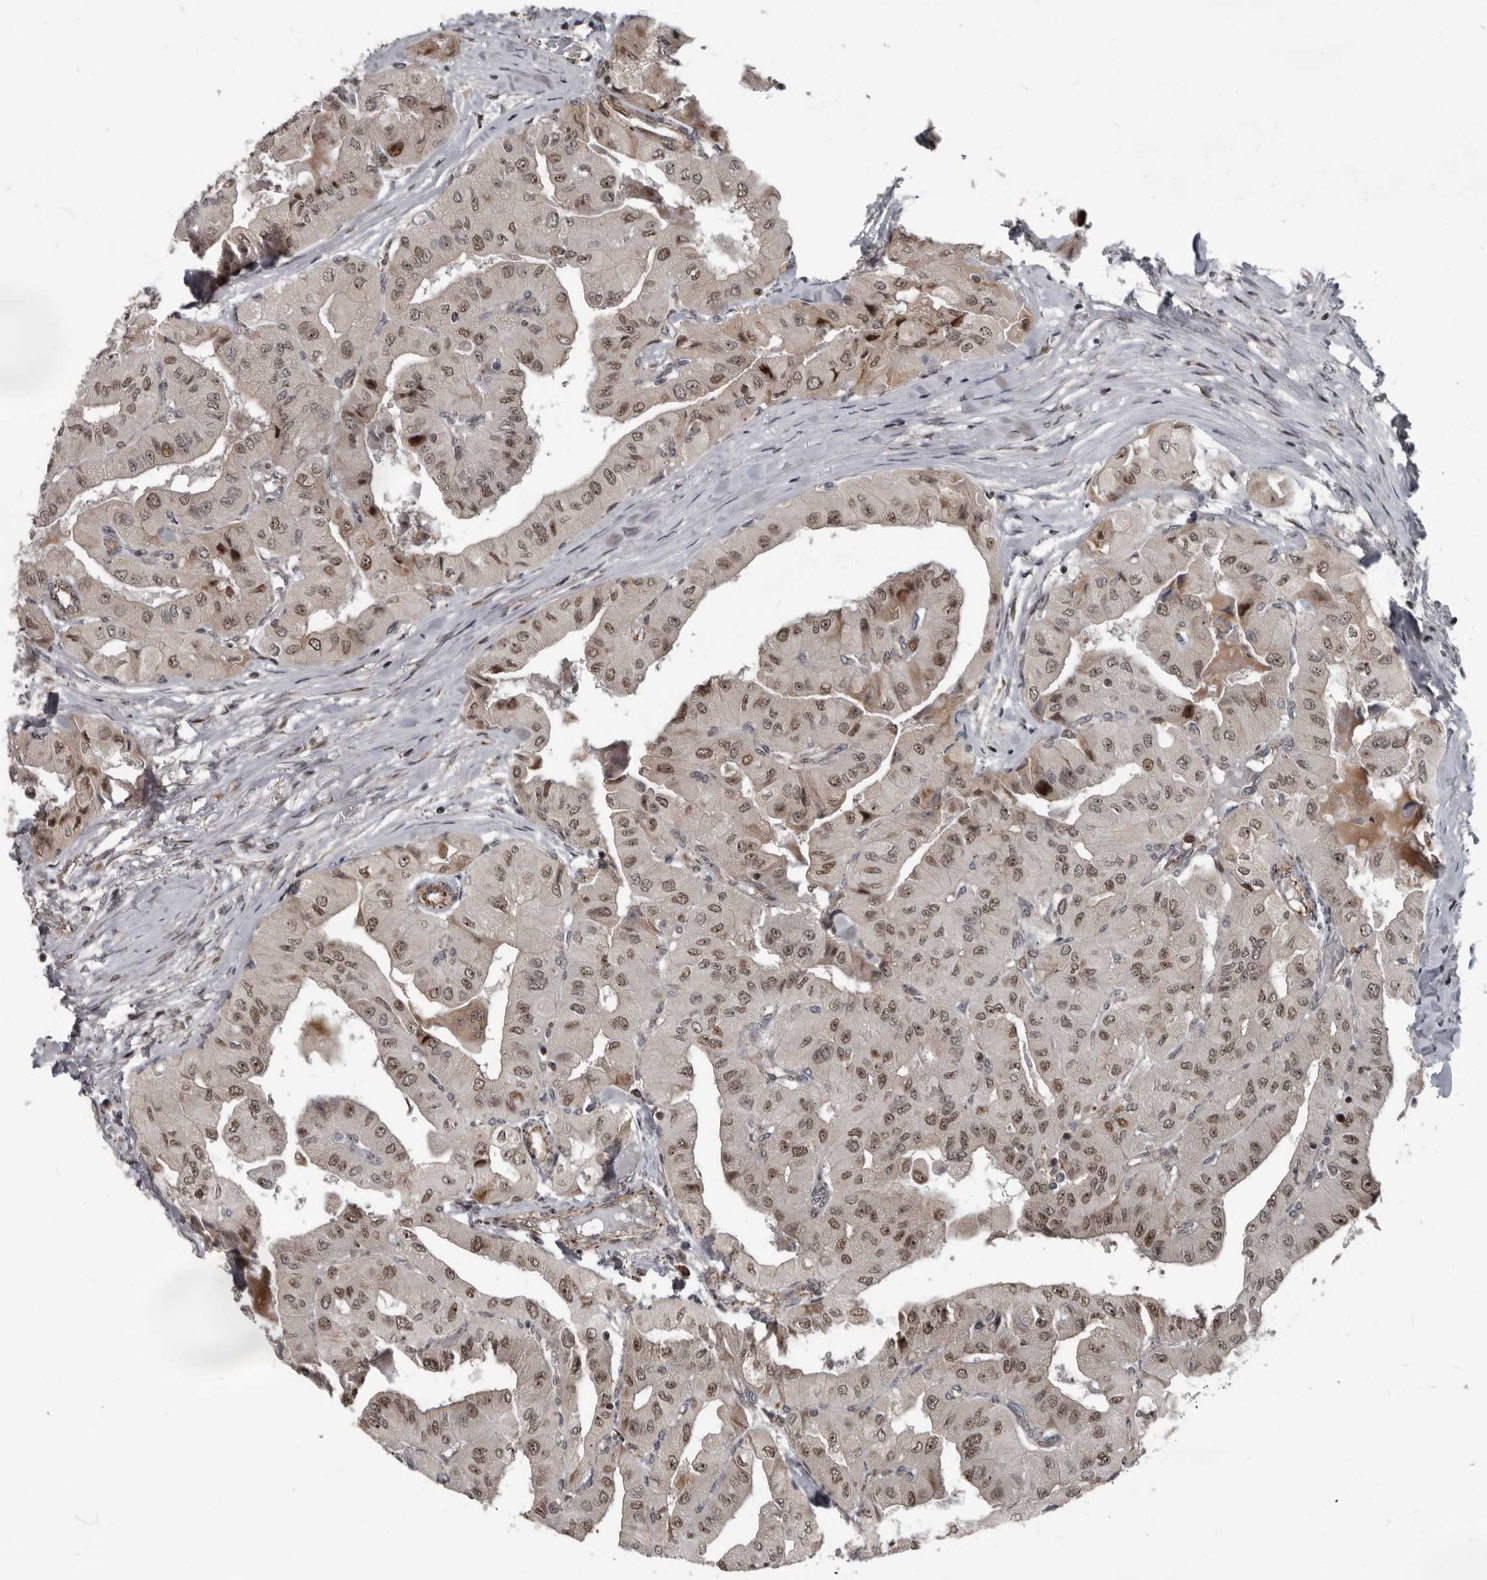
{"staining": {"intensity": "moderate", "quantity": ">75%", "location": "nuclear"}, "tissue": "thyroid cancer", "cell_type": "Tumor cells", "image_type": "cancer", "snomed": [{"axis": "morphology", "description": "Papillary adenocarcinoma, NOS"}, {"axis": "topography", "description": "Thyroid gland"}], "caption": "Human thyroid papillary adenocarcinoma stained with a protein marker demonstrates moderate staining in tumor cells.", "gene": "CHD1L", "patient": {"sex": "female", "age": 59}}